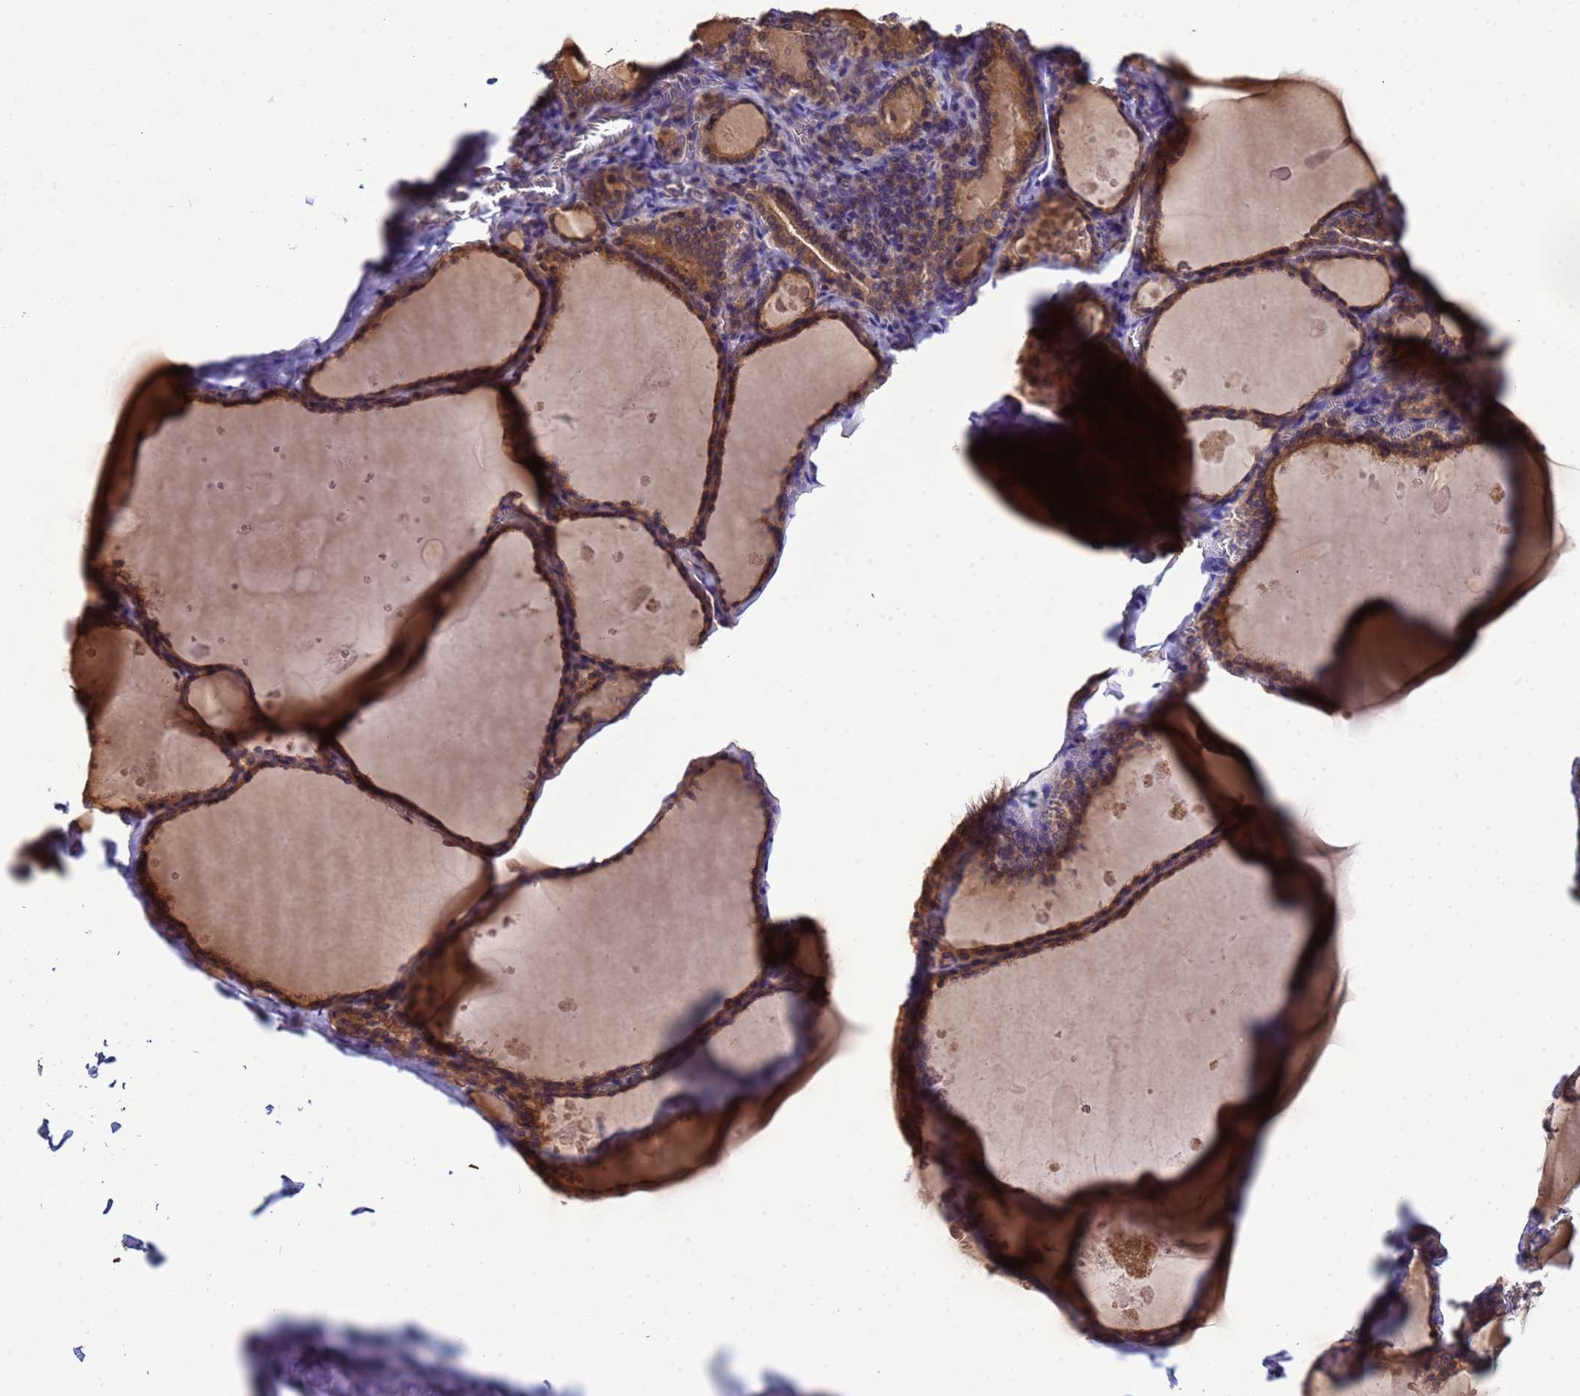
{"staining": {"intensity": "strong", "quantity": ">75%", "location": "cytoplasmic/membranous"}, "tissue": "thyroid gland", "cell_type": "Glandular cells", "image_type": "normal", "snomed": [{"axis": "morphology", "description": "Normal tissue, NOS"}, {"axis": "topography", "description": "Thyroid gland"}], "caption": "Protein expression analysis of benign human thyroid gland reveals strong cytoplasmic/membranous expression in about >75% of glandular cells.", "gene": "ELMOD2", "patient": {"sex": "male", "age": 56}}